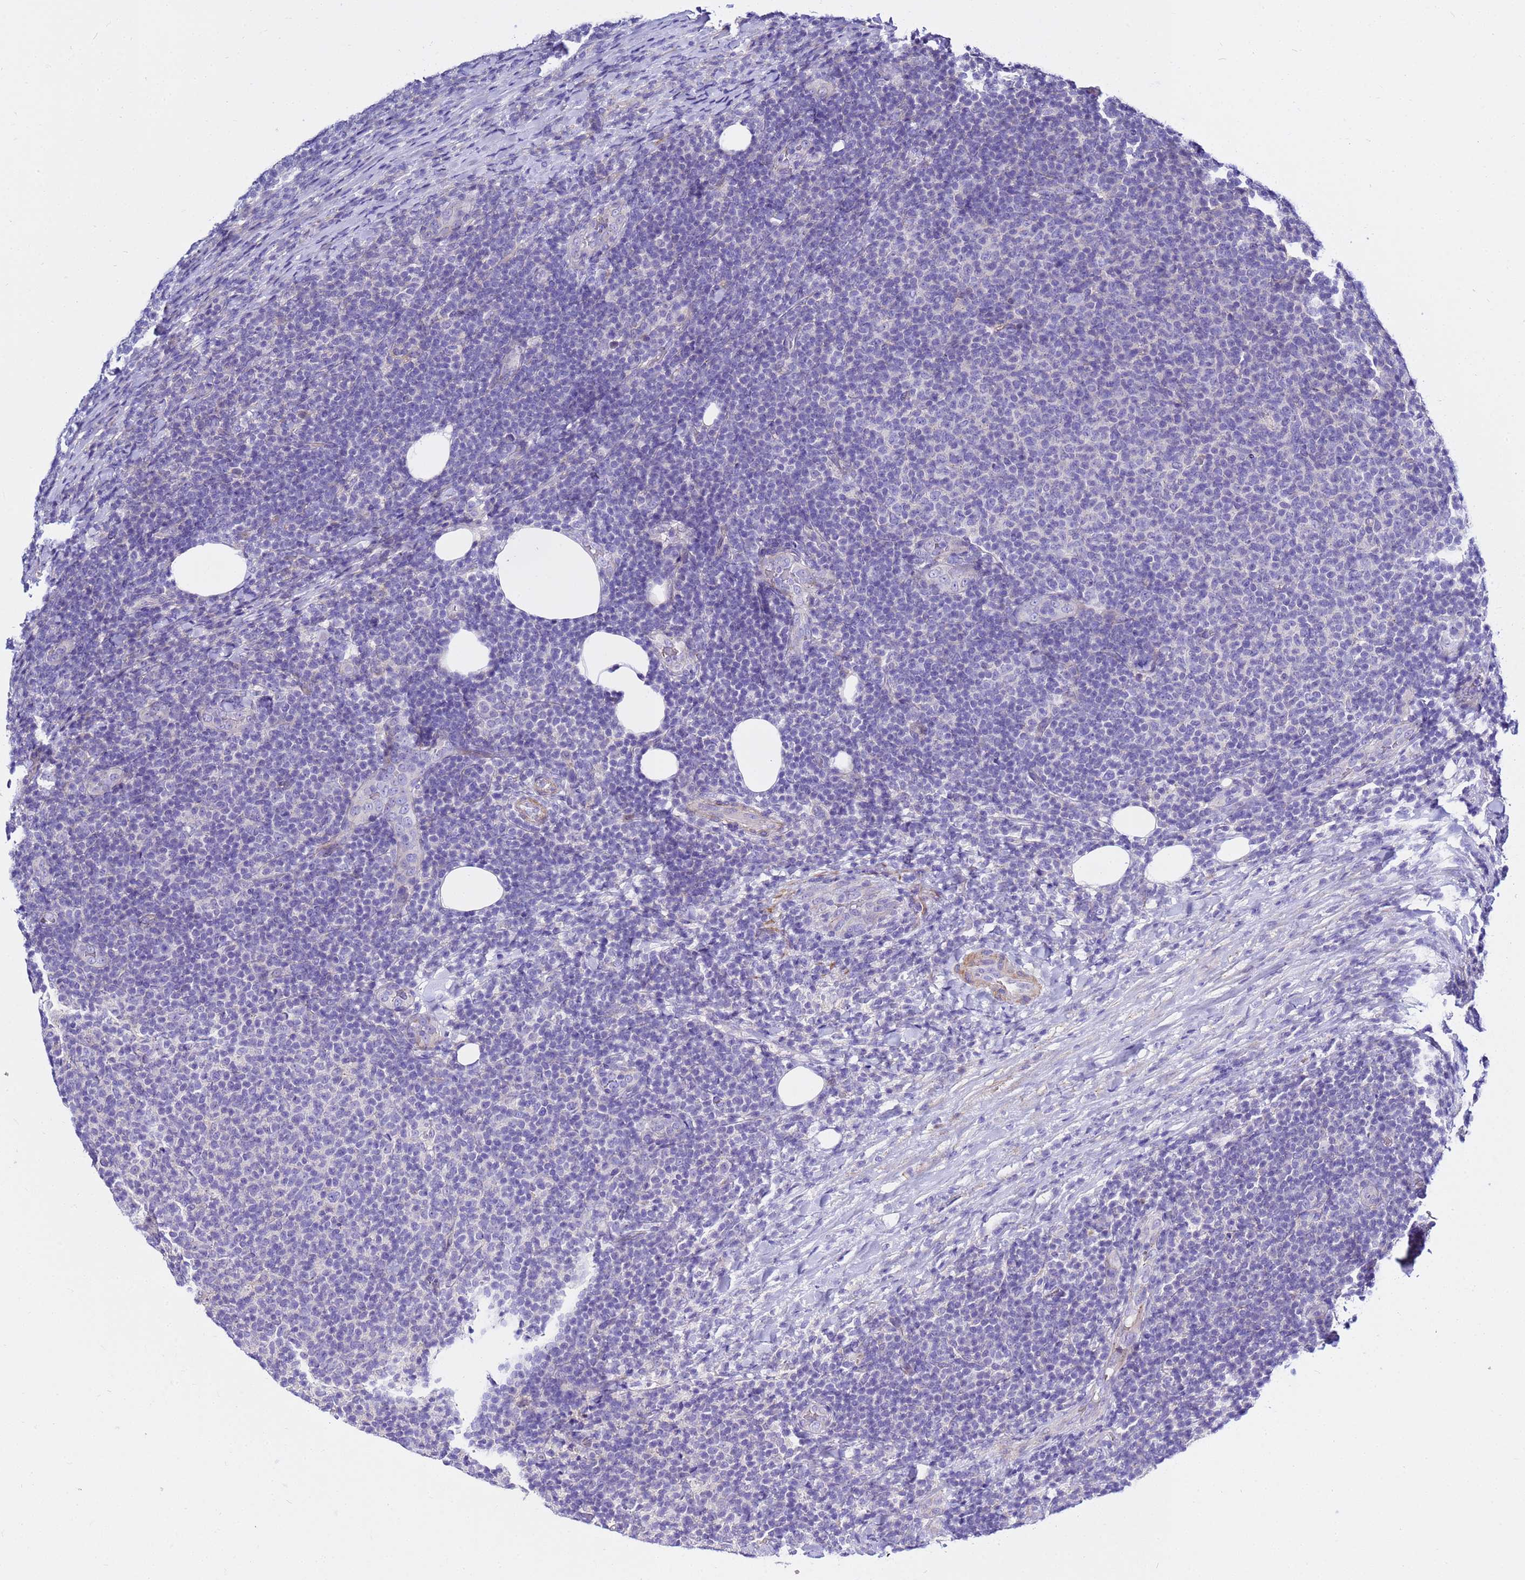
{"staining": {"intensity": "negative", "quantity": "none", "location": "none"}, "tissue": "lymphoma", "cell_type": "Tumor cells", "image_type": "cancer", "snomed": [{"axis": "morphology", "description": "Malignant lymphoma, non-Hodgkin's type, Low grade"}, {"axis": "topography", "description": "Lymph node"}], "caption": "Immunohistochemical staining of low-grade malignant lymphoma, non-Hodgkin's type displays no significant staining in tumor cells.", "gene": "USP18", "patient": {"sex": "male", "age": 66}}